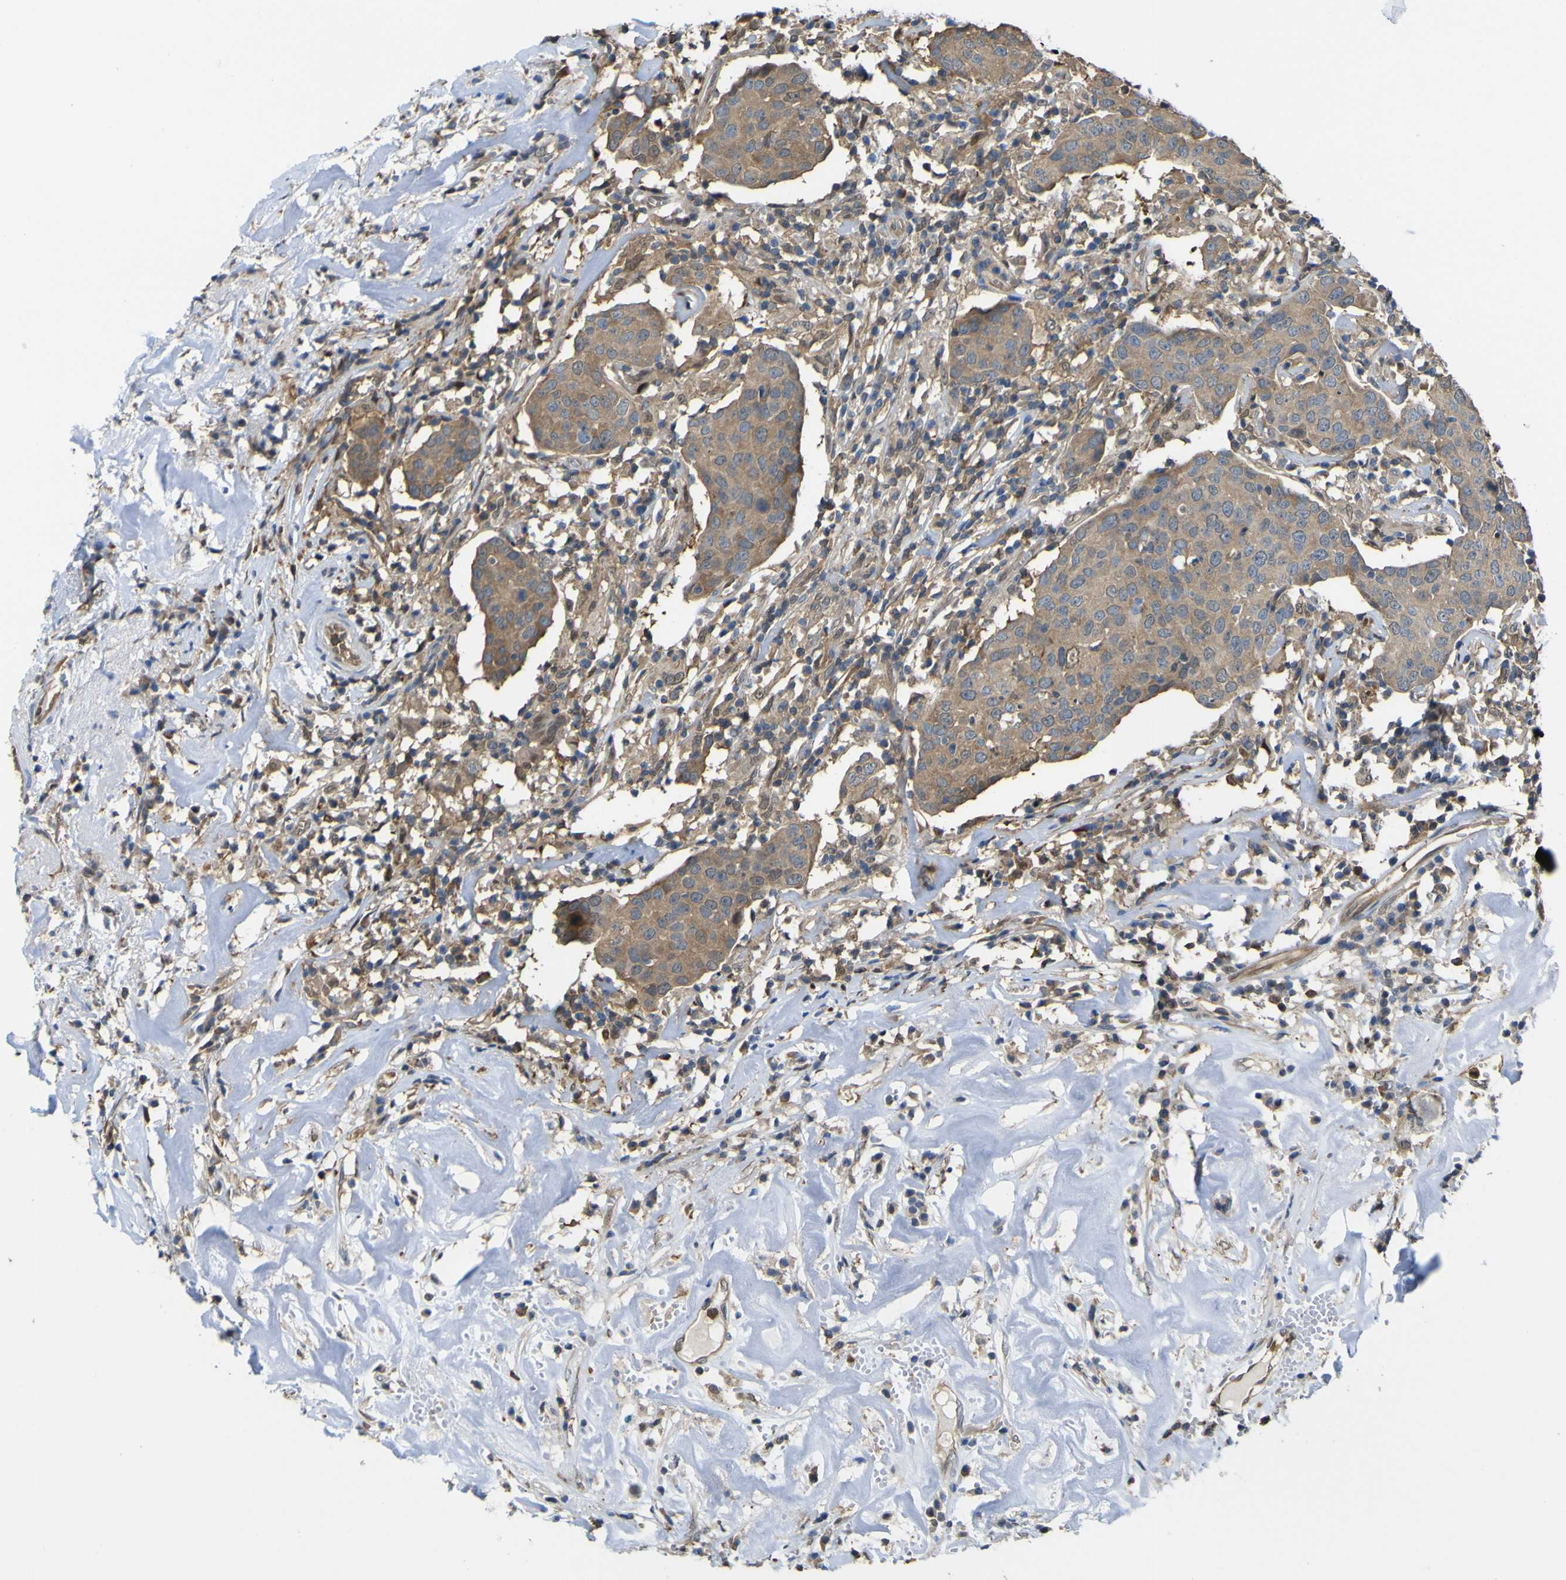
{"staining": {"intensity": "moderate", "quantity": ">75%", "location": "cytoplasmic/membranous"}, "tissue": "head and neck cancer", "cell_type": "Tumor cells", "image_type": "cancer", "snomed": [{"axis": "morphology", "description": "Adenocarcinoma, NOS"}, {"axis": "topography", "description": "Salivary gland"}, {"axis": "topography", "description": "Head-Neck"}], "caption": "Immunohistochemistry (IHC) photomicrograph of adenocarcinoma (head and neck) stained for a protein (brown), which displays medium levels of moderate cytoplasmic/membranous expression in approximately >75% of tumor cells.", "gene": "ABHD3", "patient": {"sex": "female", "age": 65}}